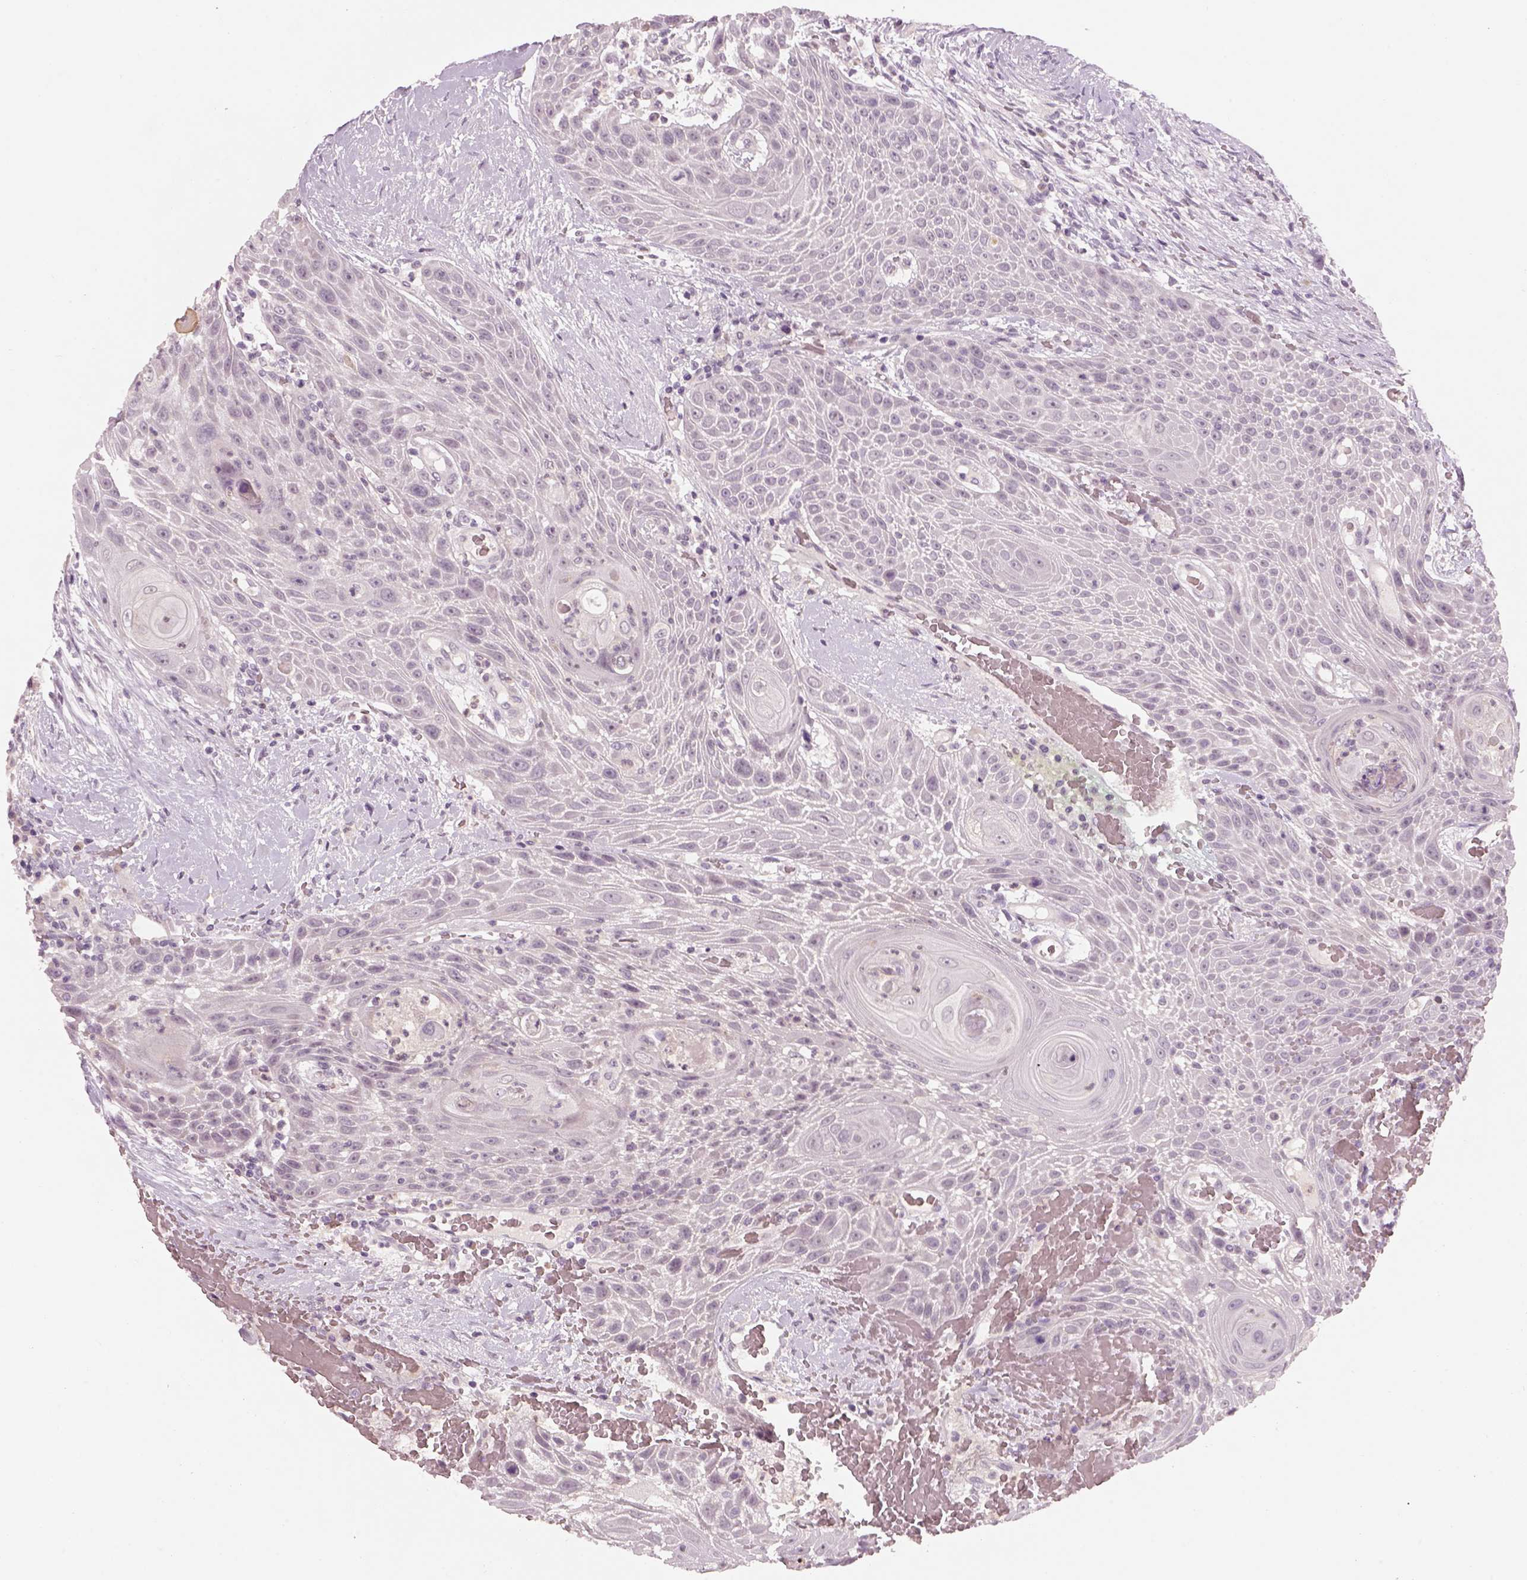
{"staining": {"intensity": "negative", "quantity": "none", "location": "none"}, "tissue": "head and neck cancer", "cell_type": "Tumor cells", "image_type": "cancer", "snomed": [{"axis": "morphology", "description": "Squamous cell carcinoma, NOS"}, {"axis": "topography", "description": "Head-Neck"}], "caption": "This image is of head and neck cancer stained with immunohistochemistry to label a protein in brown with the nuclei are counter-stained blue. There is no positivity in tumor cells.", "gene": "GDNF", "patient": {"sex": "male", "age": 69}}